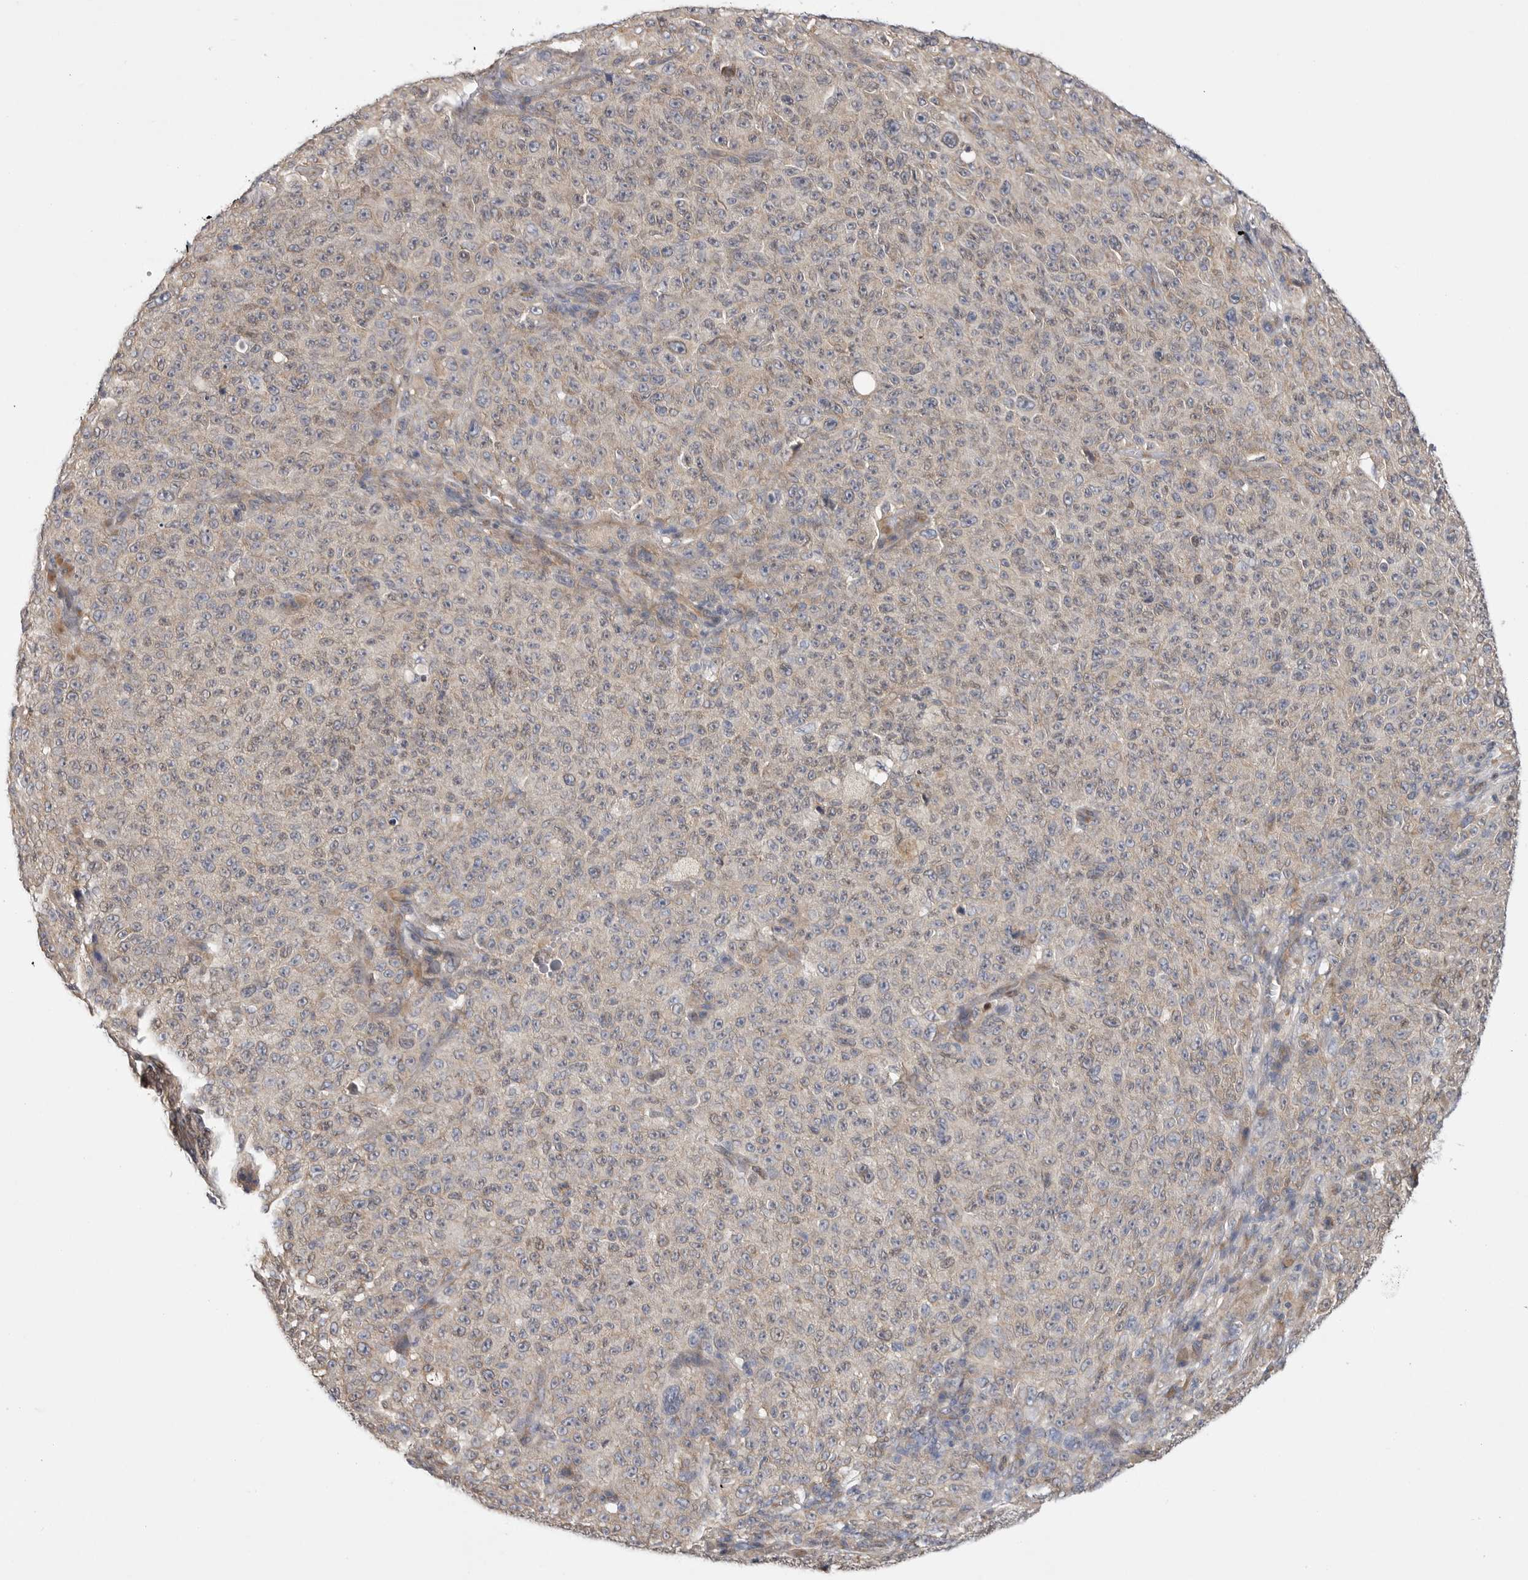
{"staining": {"intensity": "negative", "quantity": "none", "location": "none"}, "tissue": "melanoma", "cell_type": "Tumor cells", "image_type": "cancer", "snomed": [{"axis": "morphology", "description": "Malignant melanoma, NOS"}, {"axis": "topography", "description": "Skin"}], "caption": "Malignant melanoma stained for a protein using immunohistochemistry (IHC) displays no staining tumor cells.", "gene": "FBXO43", "patient": {"sex": "female", "age": 82}}